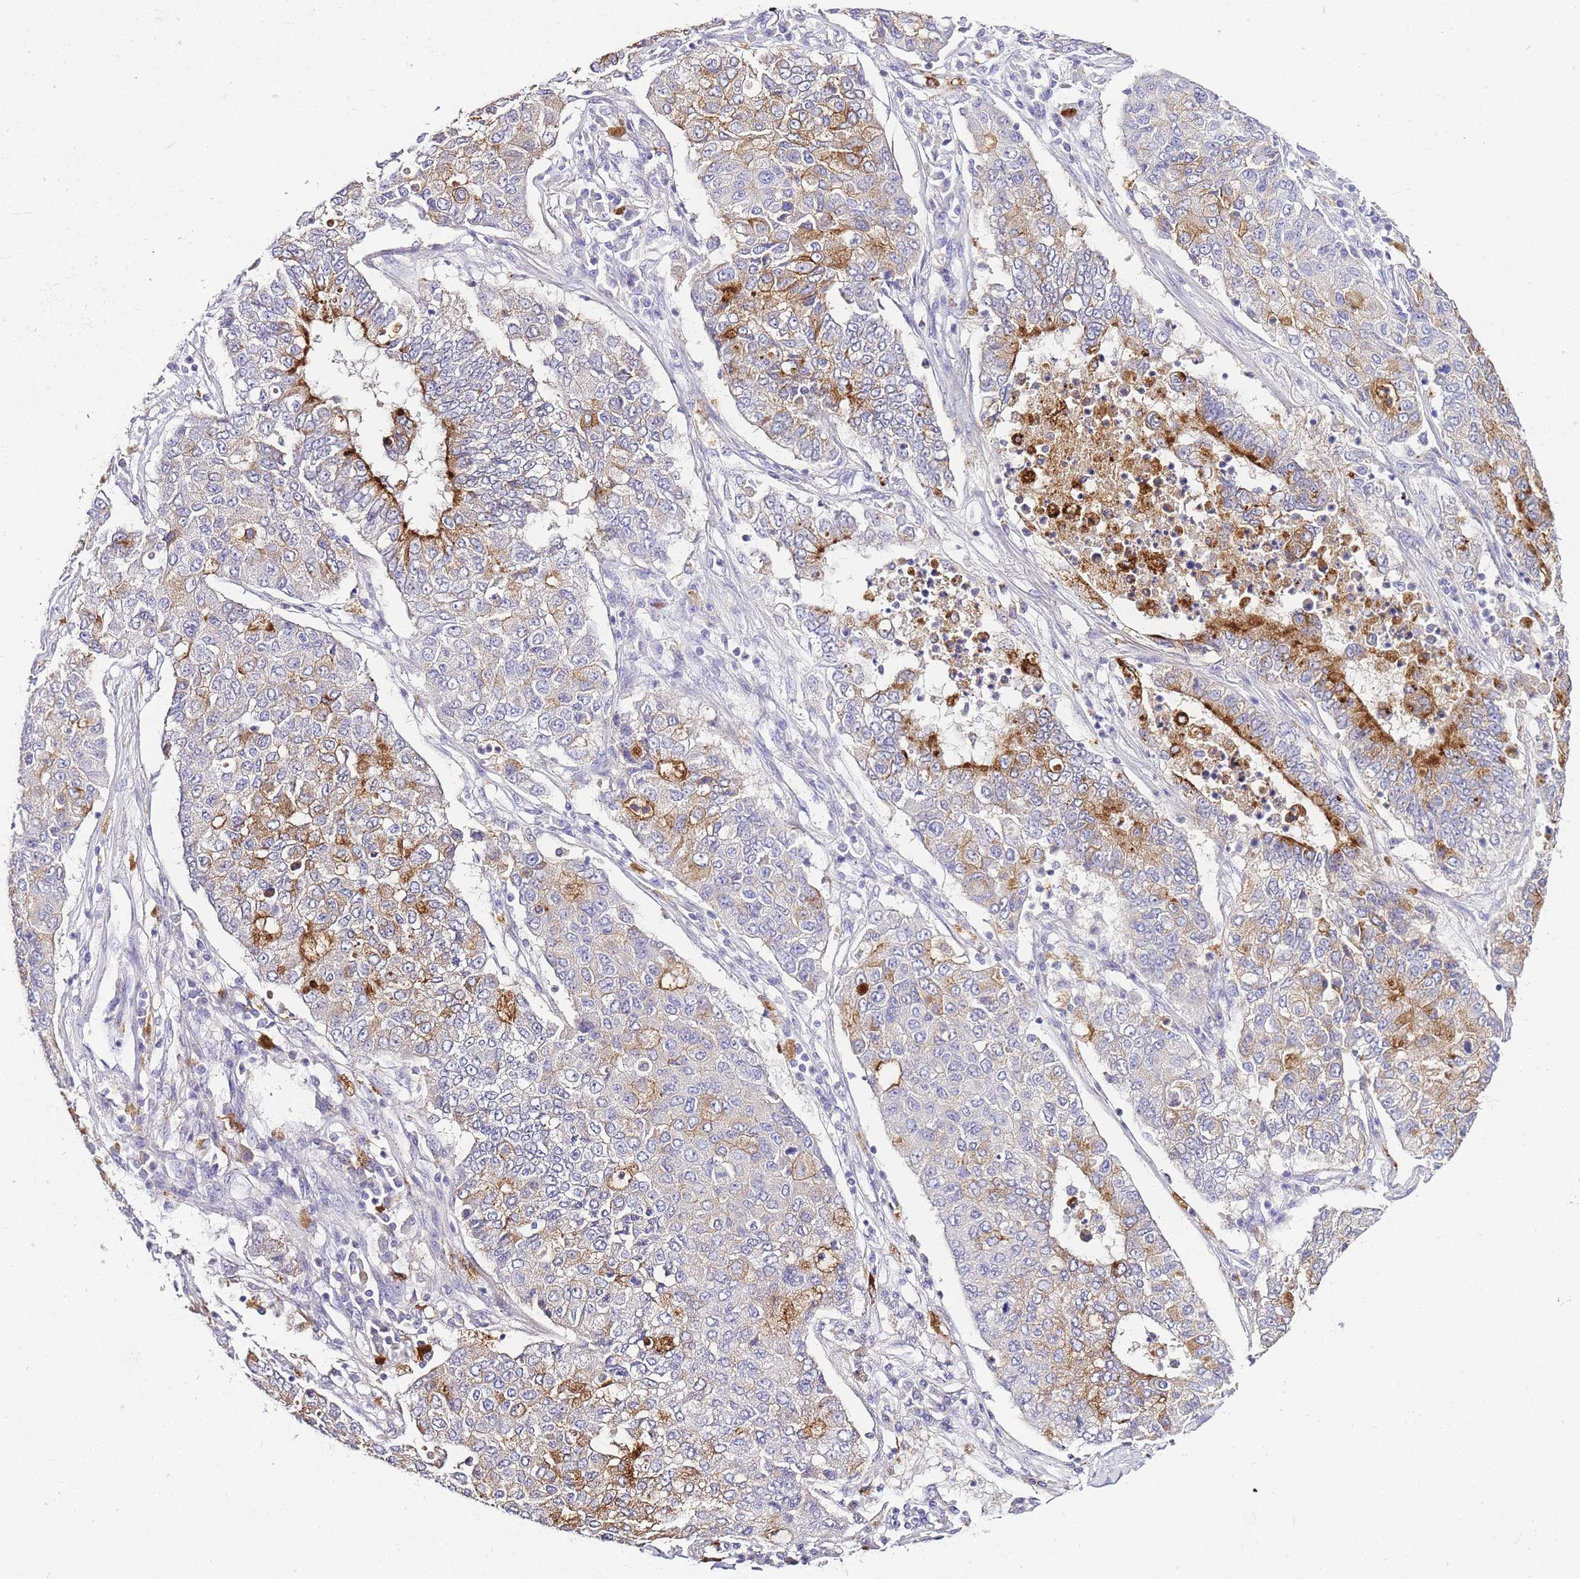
{"staining": {"intensity": "strong", "quantity": "<25%", "location": "cytoplasmic/membranous"}, "tissue": "lung cancer", "cell_type": "Tumor cells", "image_type": "cancer", "snomed": [{"axis": "morphology", "description": "Squamous cell carcinoma, NOS"}, {"axis": "topography", "description": "Lung"}], "caption": "Immunohistochemistry (DAB) staining of human lung squamous cell carcinoma shows strong cytoplasmic/membranous protein staining in approximately <25% of tumor cells.", "gene": "DPP4", "patient": {"sex": "male", "age": 74}}